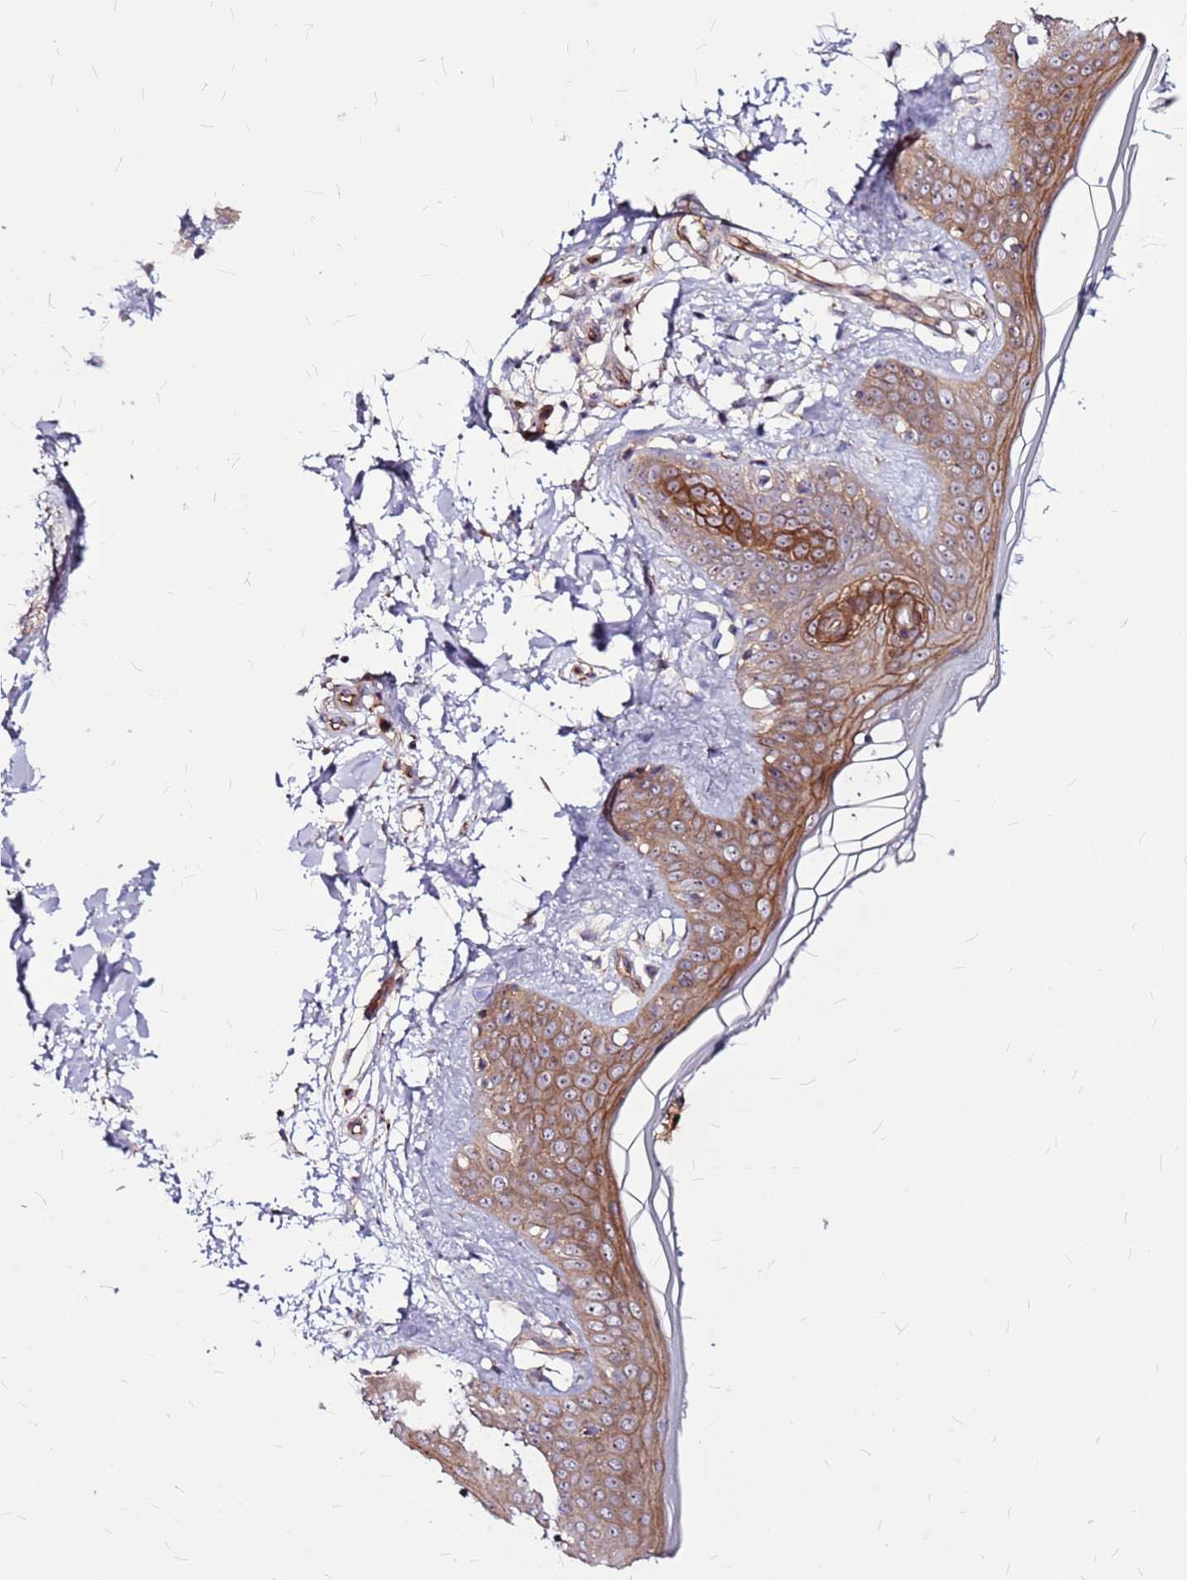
{"staining": {"intensity": "moderate", "quantity": ">75%", "location": "cytoplasmic/membranous"}, "tissue": "skin", "cell_type": "Fibroblasts", "image_type": "normal", "snomed": [{"axis": "morphology", "description": "Normal tissue, NOS"}, {"axis": "topography", "description": "Skin"}], "caption": "This micrograph exhibits immunohistochemistry staining of unremarkable human skin, with medium moderate cytoplasmic/membranous staining in approximately >75% of fibroblasts.", "gene": "TOPAZ1", "patient": {"sex": "female", "age": 34}}